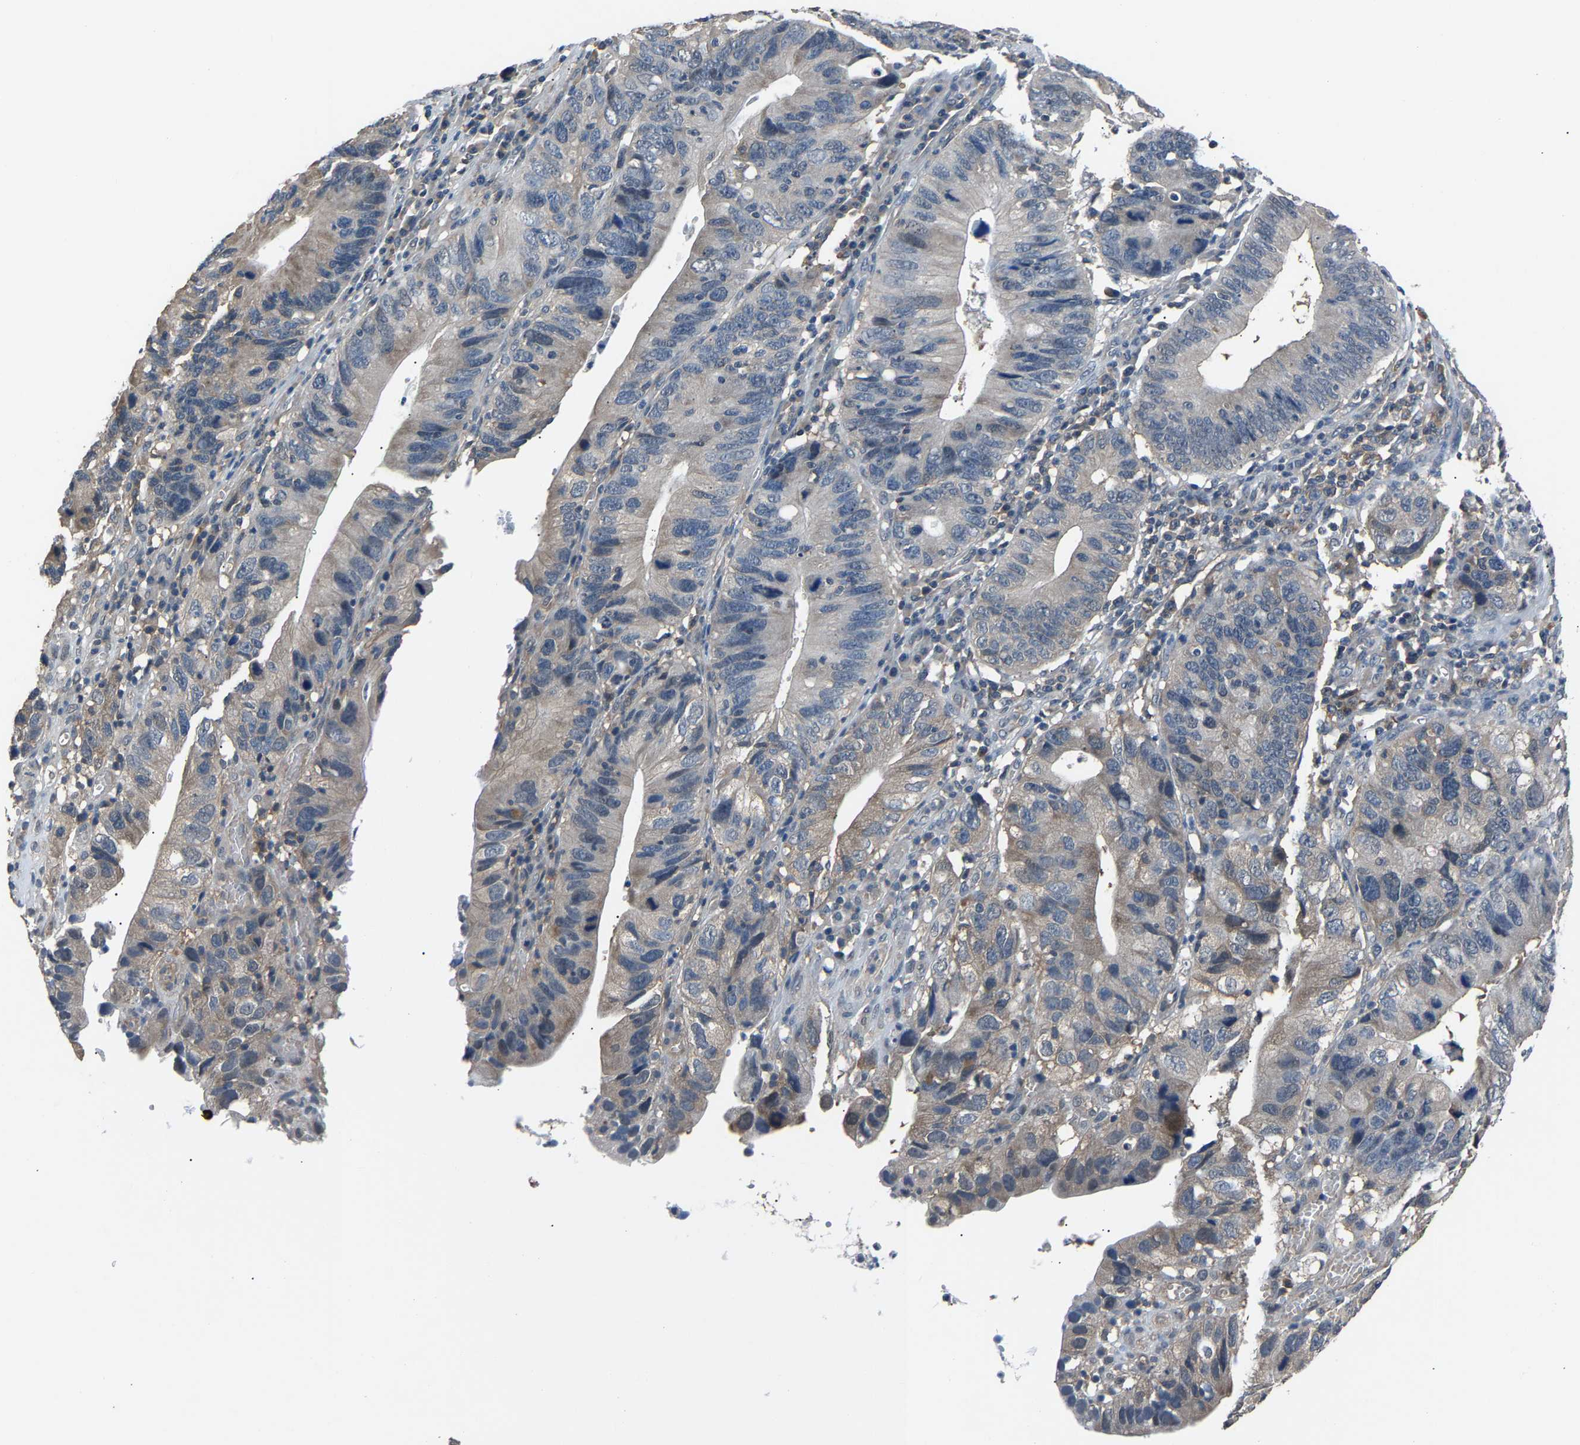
{"staining": {"intensity": "weak", "quantity": "<25%", "location": "cytoplasmic/membranous"}, "tissue": "stomach cancer", "cell_type": "Tumor cells", "image_type": "cancer", "snomed": [{"axis": "morphology", "description": "Adenocarcinoma, NOS"}, {"axis": "topography", "description": "Stomach"}], "caption": "This photomicrograph is of stomach adenocarcinoma stained with immunohistochemistry (IHC) to label a protein in brown with the nuclei are counter-stained blue. There is no positivity in tumor cells.", "gene": "ABCC9", "patient": {"sex": "male", "age": 59}}